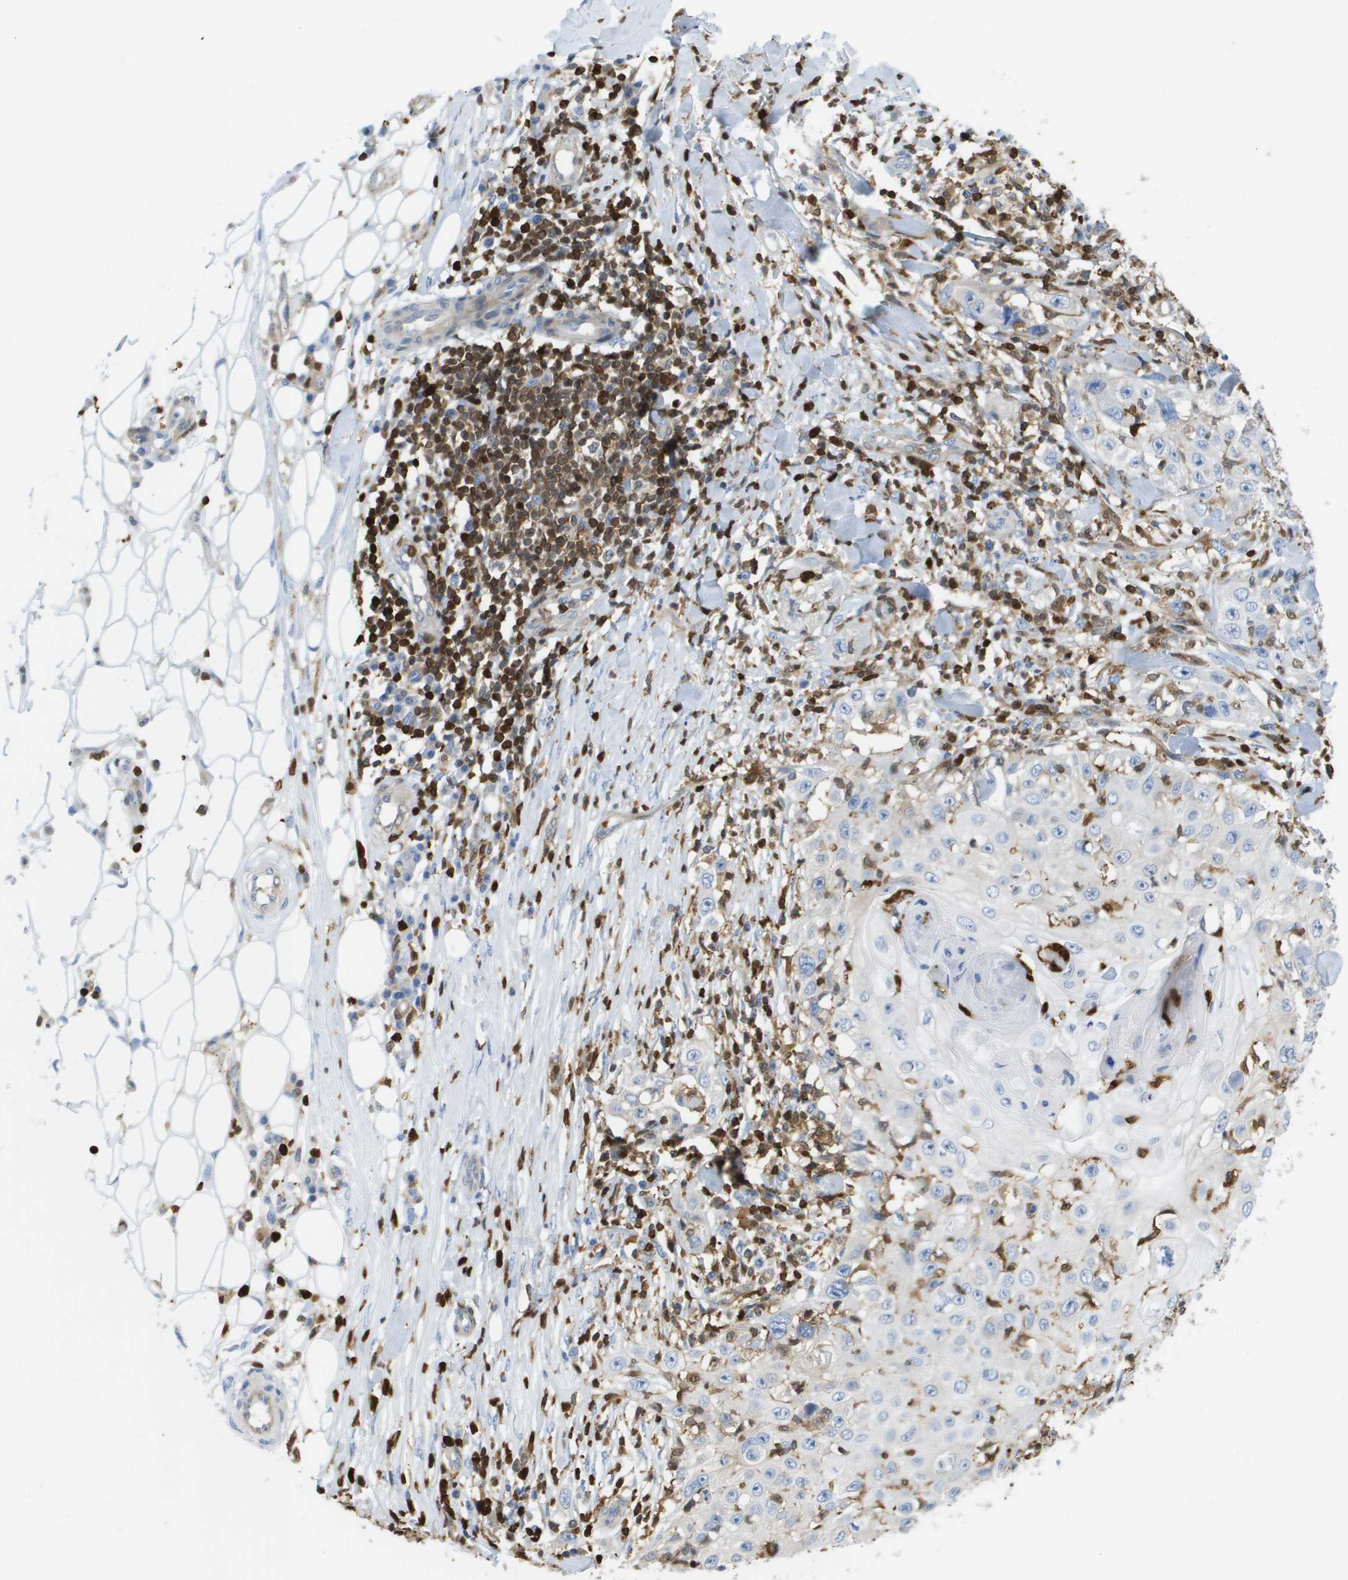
{"staining": {"intensity": "negative", "quantity": "none", "location": "none"}, "tissue": "skin cancer", "cell_type": "Tumor cells", "image_type": "cancer", "snomed": [{"axis": "morphology", "description": "Squamous cell carcinoma, NOS"}, {"axis": "topography", "description": "Skin"}], "caption": "The immunohistochemistry histopathology image has no significant staining in tumor cells of skin squamous cell carcinoma tissue.", "gene": "DOCK5", "patient": {"sex": "male", "age": 86}}